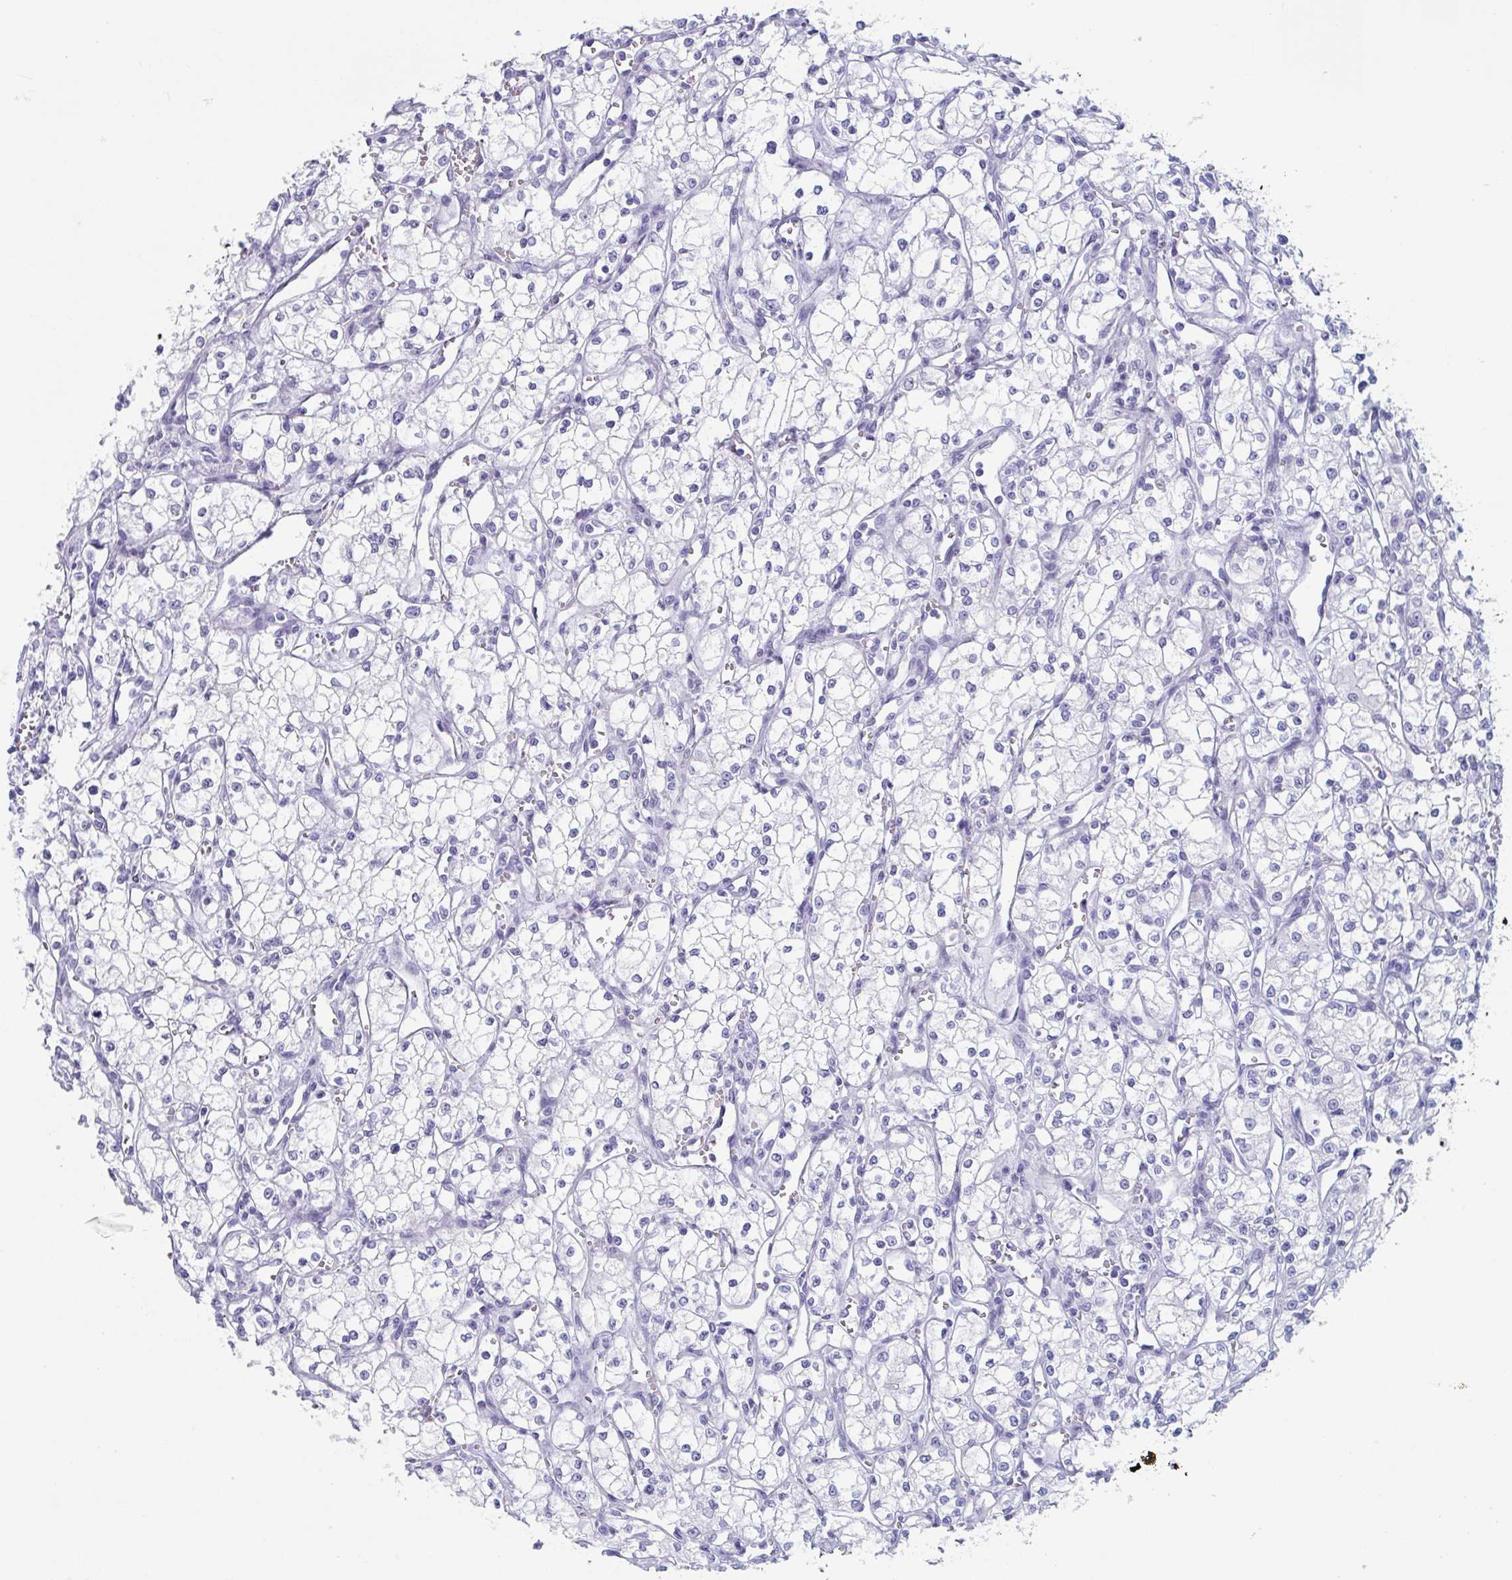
{"staining": {"intensity": "negative", "quantity": "none", "location": "none"}, "tissue": "renal cancer", "cell_type": "Tumor cells", "image_type": "cancer", "snomed": [{"axis": "morphology", "description": "Adenocarcinoma, NOS"}, {"axis": "topography", "description": "Kidney"}], "caption": "A histopathology image of human renal cancer is negative for staining in tumor cells. The staining is performed using DAB brown chromogen with nuclei counter-stained in using hematoxylin.", "gene": "ZPBP", "patient": {"sex": "male", "age": 59}}